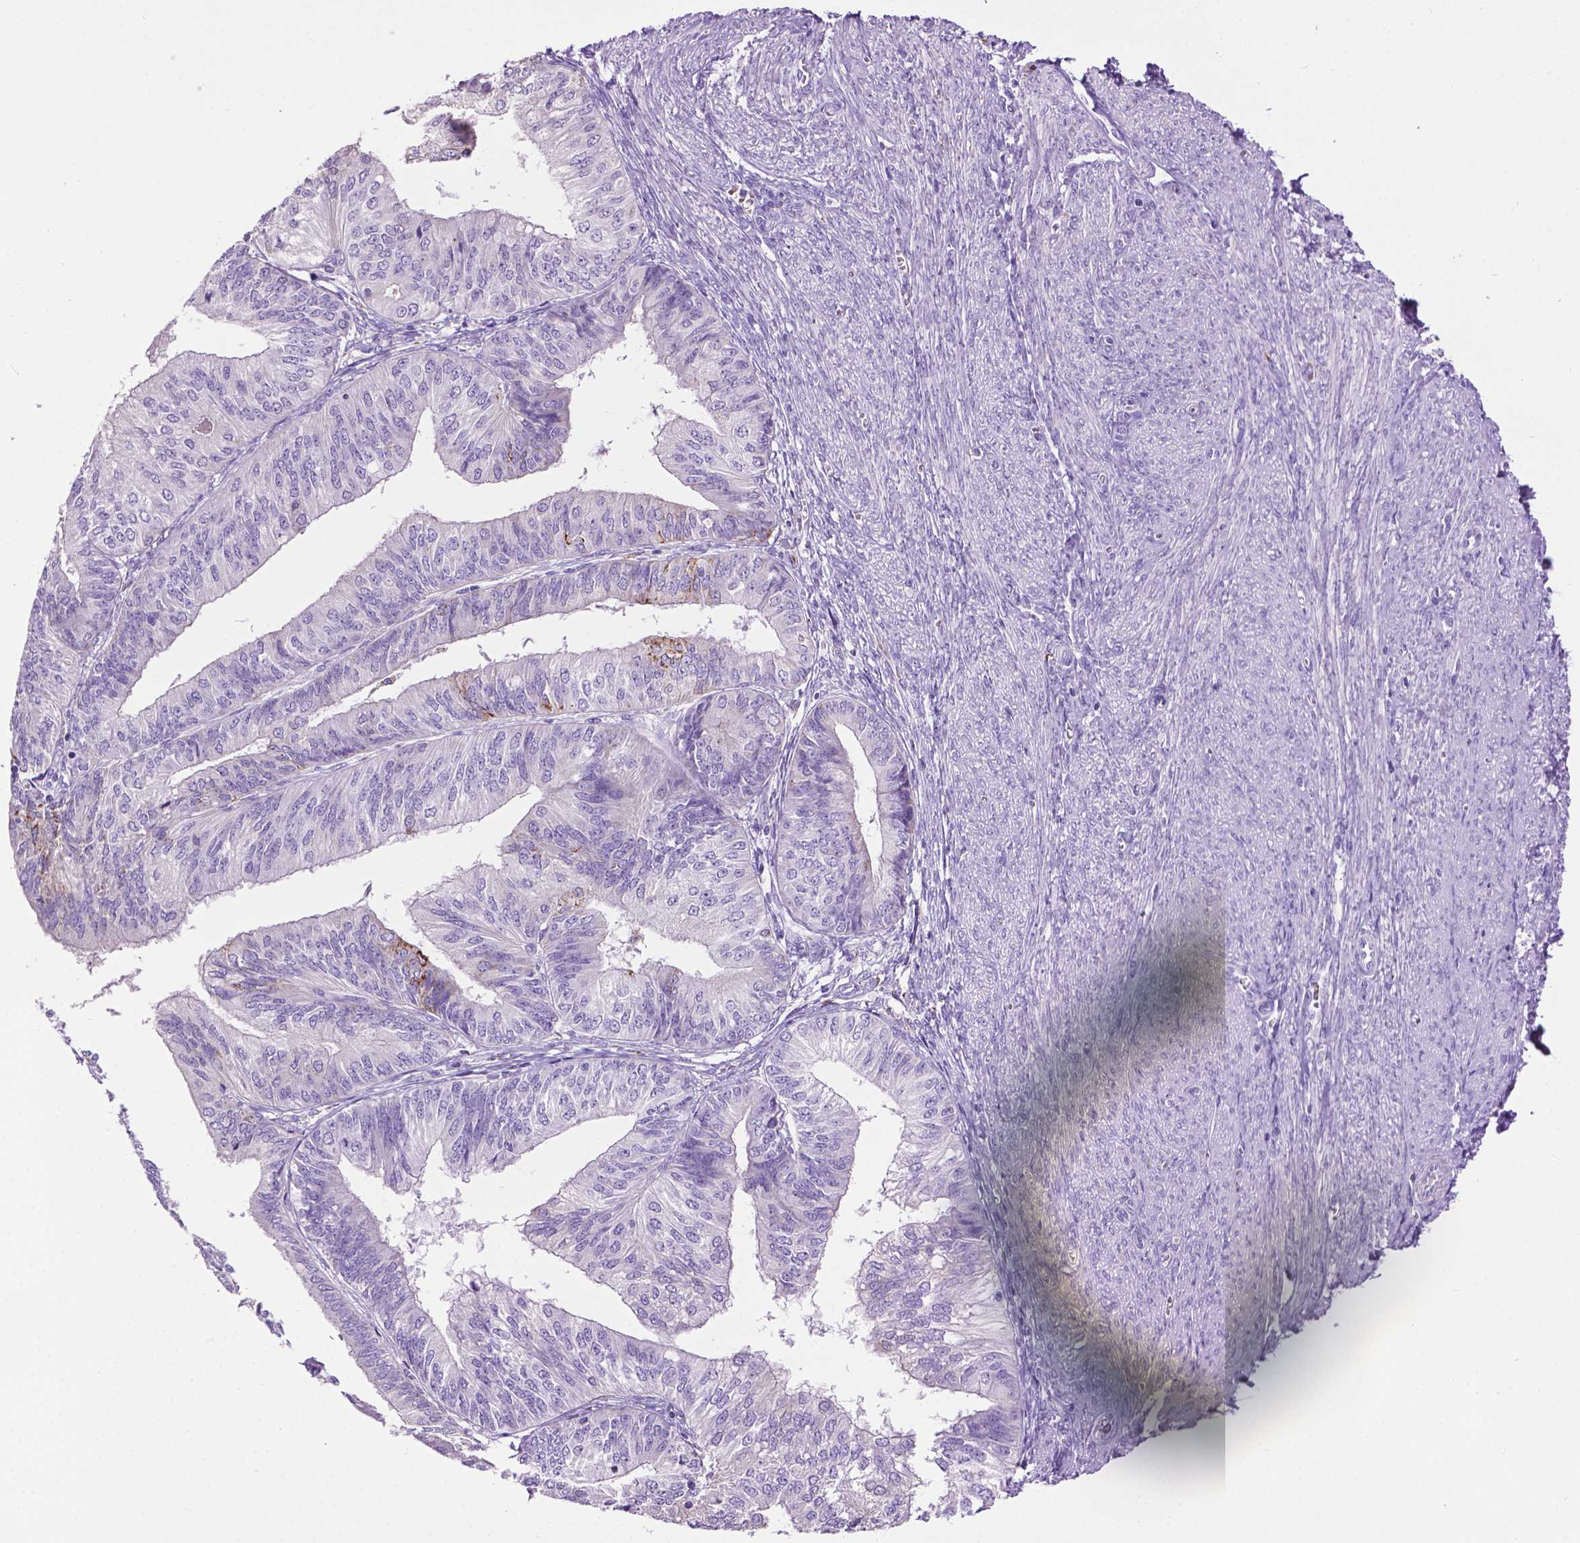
{"staining": {"intensity": "negative", "quantity": "none", "location": "none"}, "tissue": "endometrial cancer", "cell_type": "Tumor cells", "image_type": "cancer", "snomed": [{"axis": "morphology", "description": "Adenocarcinoma, NOS"}, {"axis": "topography", "description": "Endometrium"}], "caption": "Tumor cells are negative for protein expression in human adenocarcinoma (endometrial).", "gene": "TMEM132E", "patient": {"sex": "female", "age": 58}}